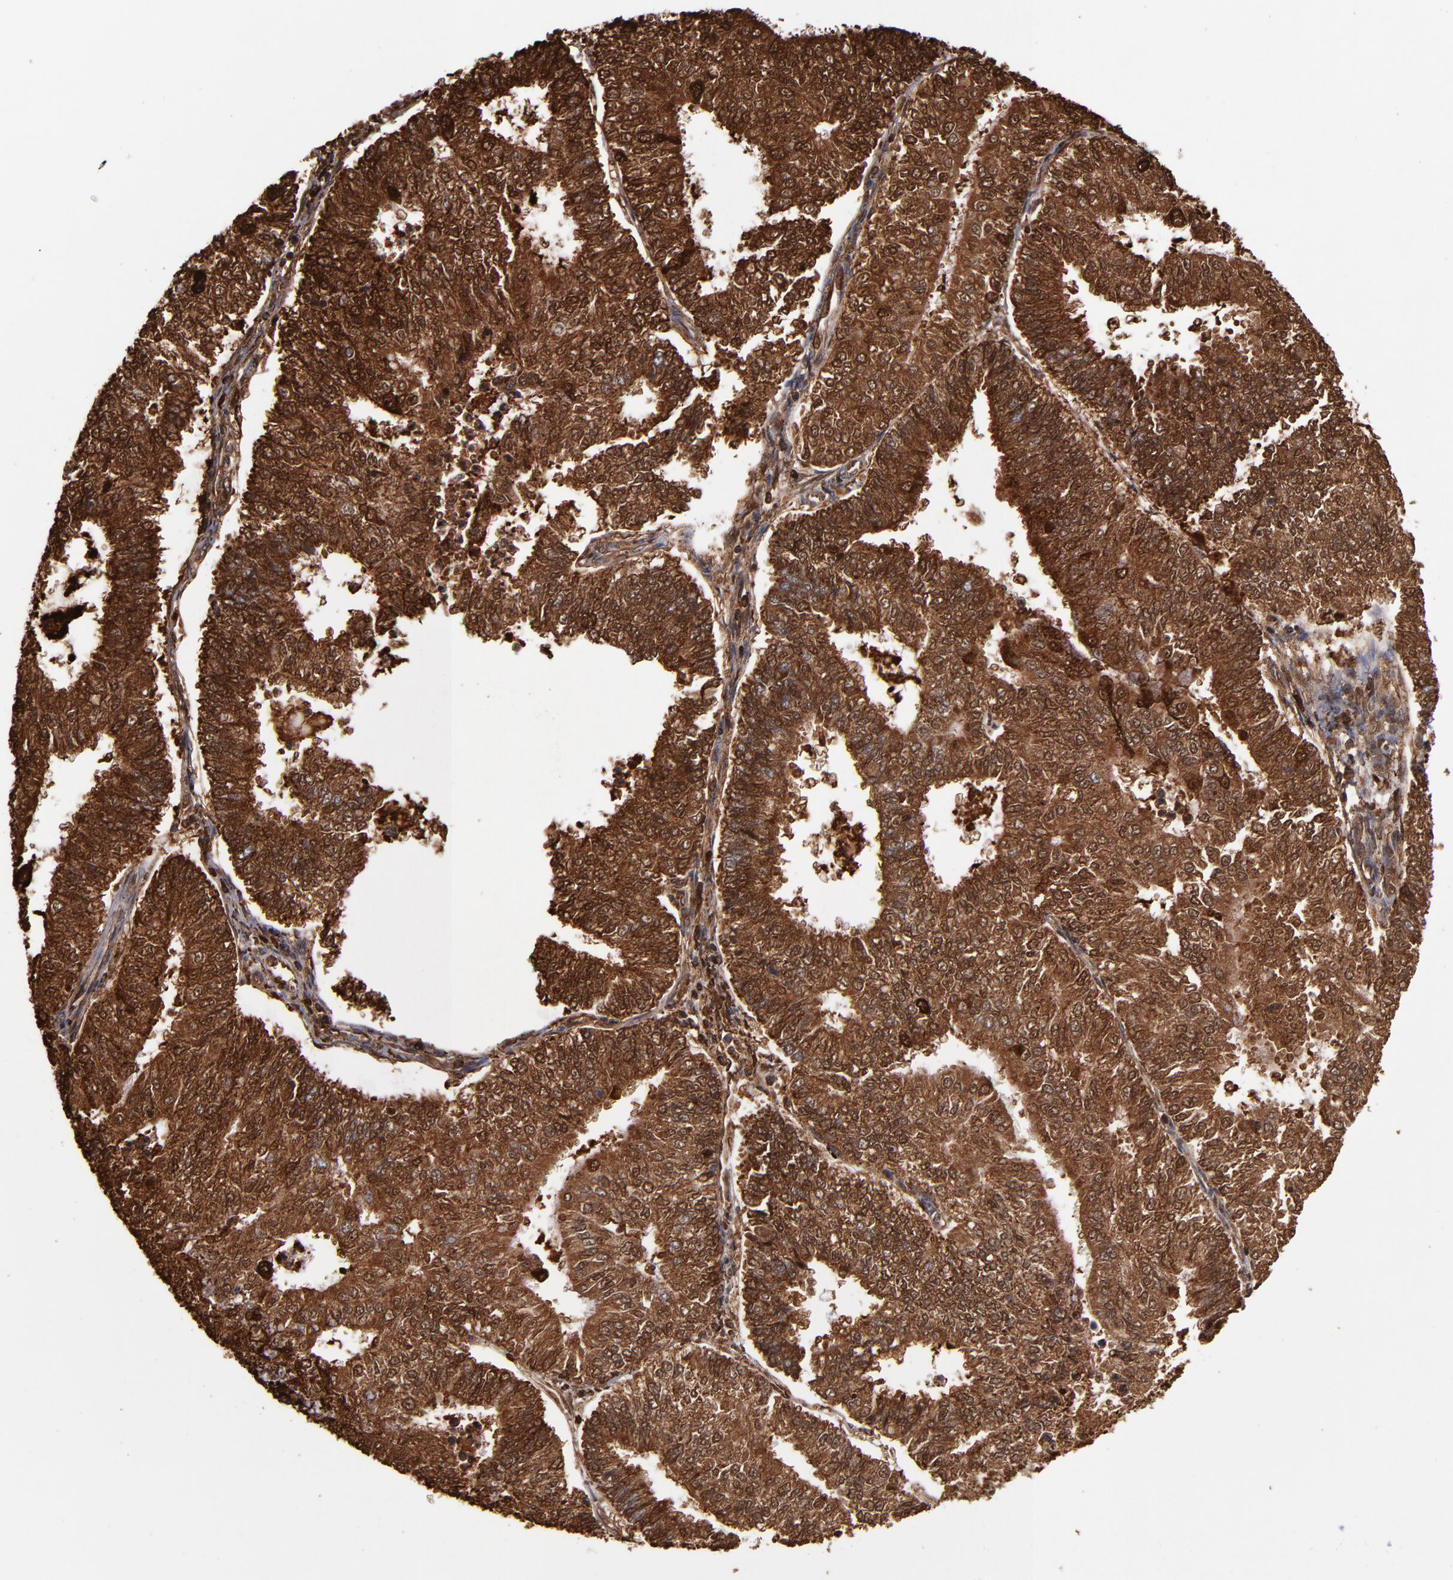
{"staining": {"intensity": "strong", "quantity": ">75%", "location": "cytoplasmic/membranous"}, "tissue": "endometrial cancer", "cell_type": "Tumor cells", "image_type": "cancer", "snomed": [{"axis": "morphology", "description": "Adenocarcinoma, NOS"}, {"axis": "topography", "description": "Endometrium"}], "caption": "DAB (3,3'-diaminobenzidine) immunohistochemical staining of endometrial adenocarcinoma demonstrates strong cytoplasmic/membranous protein positivity in approximately >75% of tumor cells.", "gene": "SOD2", "patient": {"sex": "female", "age": 59}}